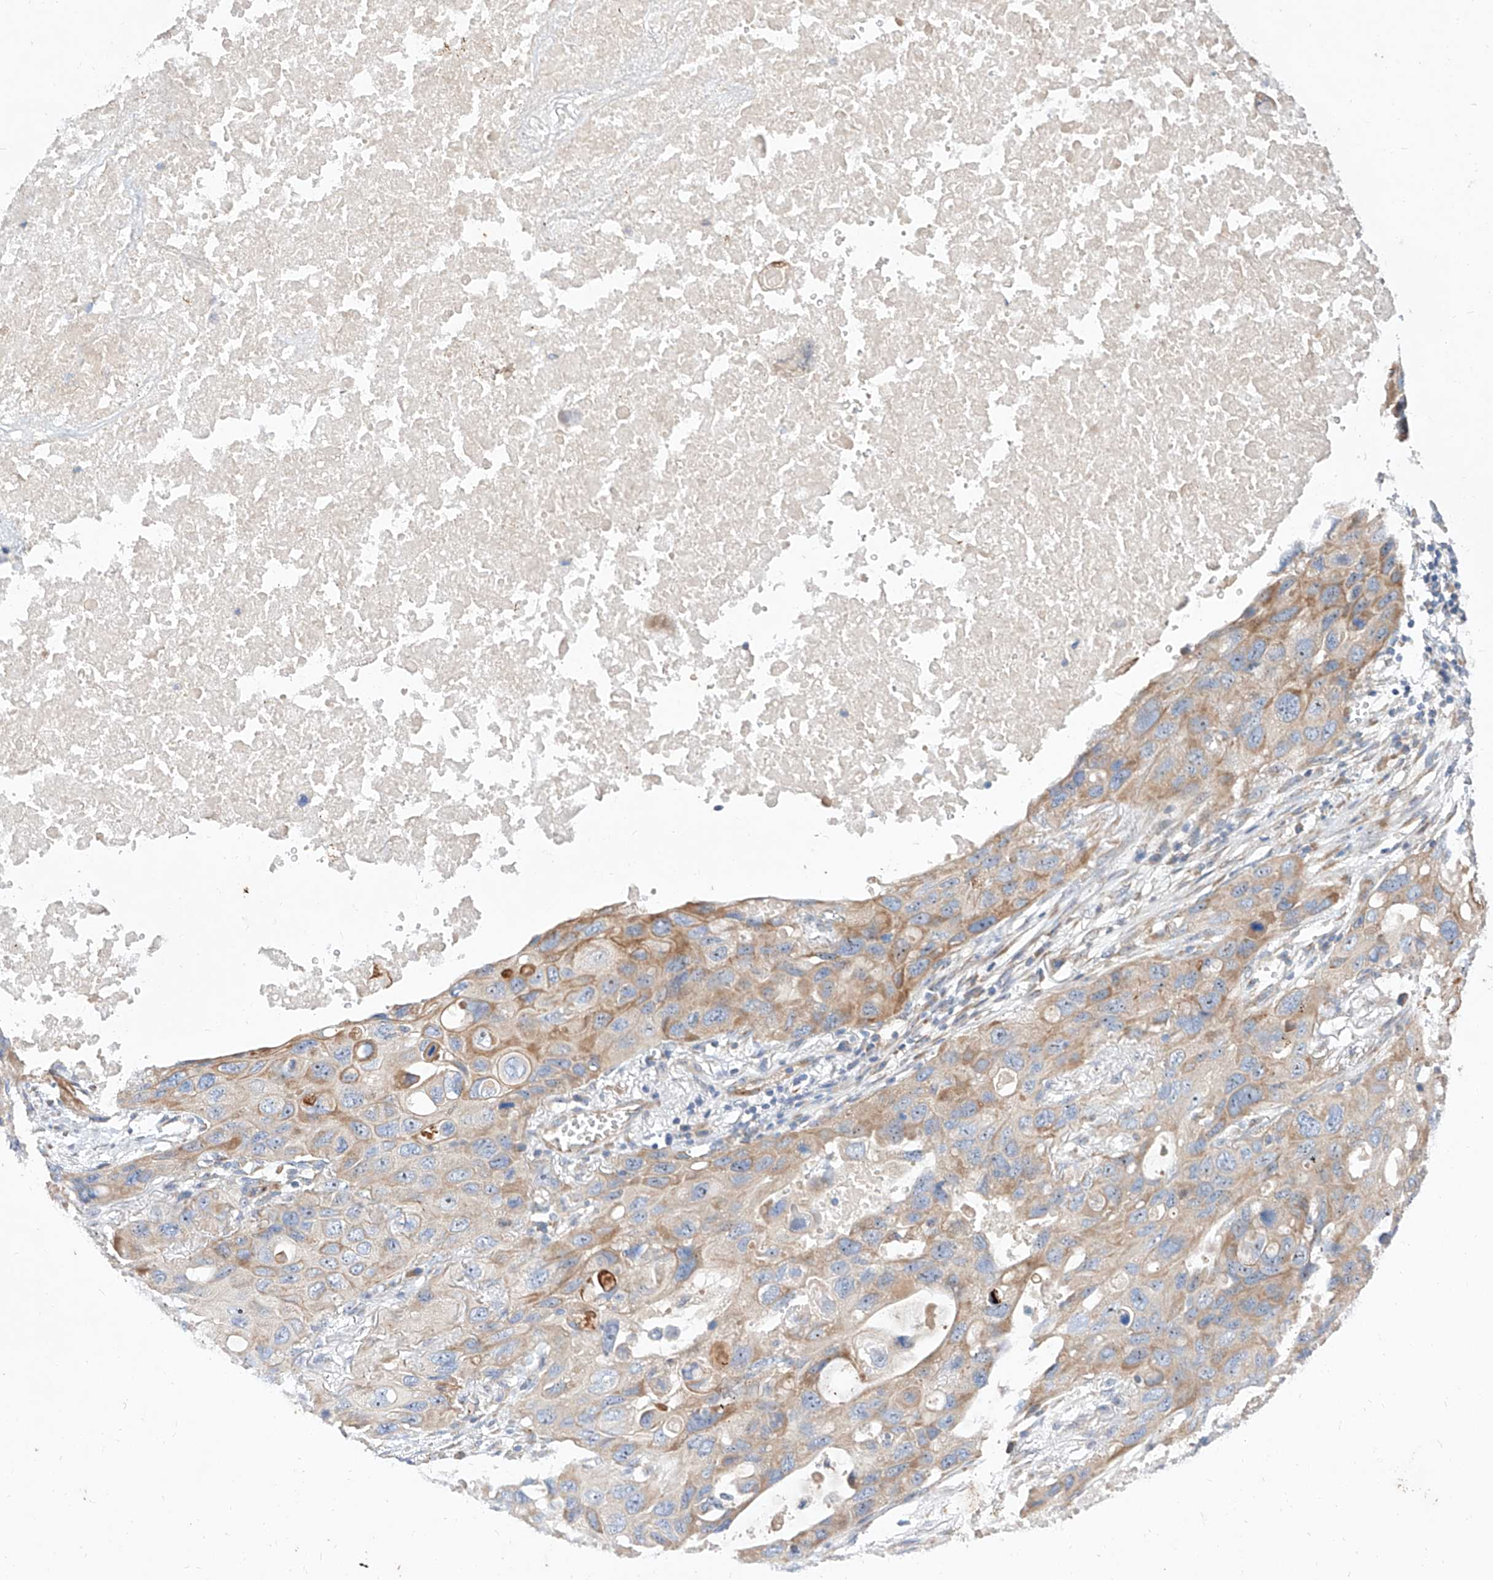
{"staining": {"intensity": "moderate", "quantity": "25%-75%", "location": "cytoplasmic/membranous"}, "tissue": "lung cancer", "cell_type": "Tumor cells", "image_type": "cancer", "snomed": [{"axis": "morphology", "description": "Squamous cell carcinoma, NOS"}, {"axis": "topography", "description": "Lung"}], "caption": "The image exhibits staining of lung cancer, revealing moderate cytoplasmic/membranous protein staining (brown color) within tumor cells.", "gene": "DIRAS3", "patient": {"sex": "female", "age": 73}}